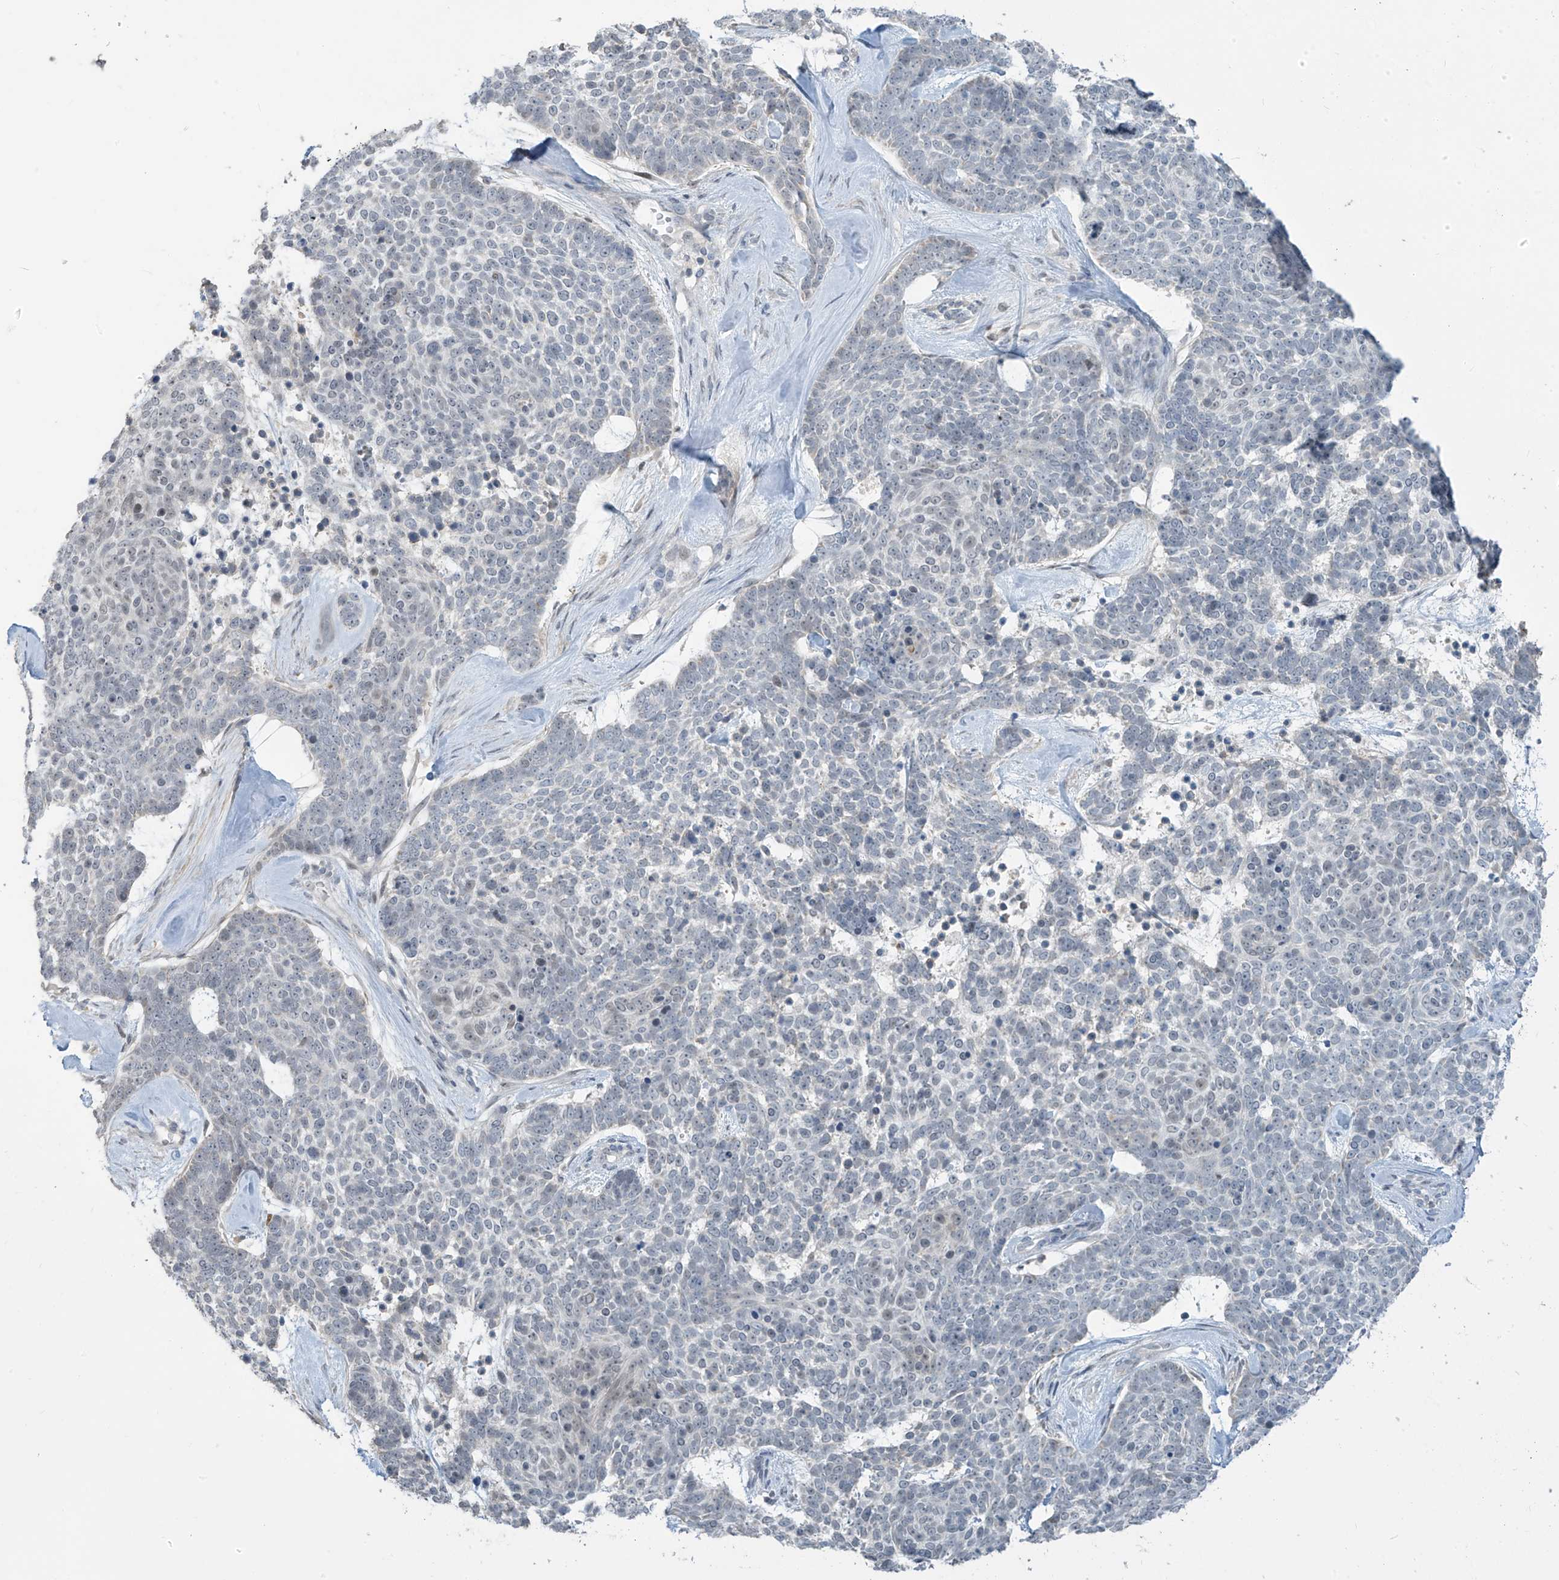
{"staining": {"intensity": "negative", "quantity": "none", "location": "none"}, "tissue": "skin cancer", "cell_type": "Tumor cells", "image_type": "cancer", "snomed": [{"axis": "morphology", "description": "Basal cell carcinoma"}, {"axis": "topography", "description": "Skin"}], "caption": "An IHC micrograph of skin cancer is shown. There is no staining in tumor cells of skin cancer.", "gene": "METAP1D", "patient": {"sex": "female", "age": 81}}